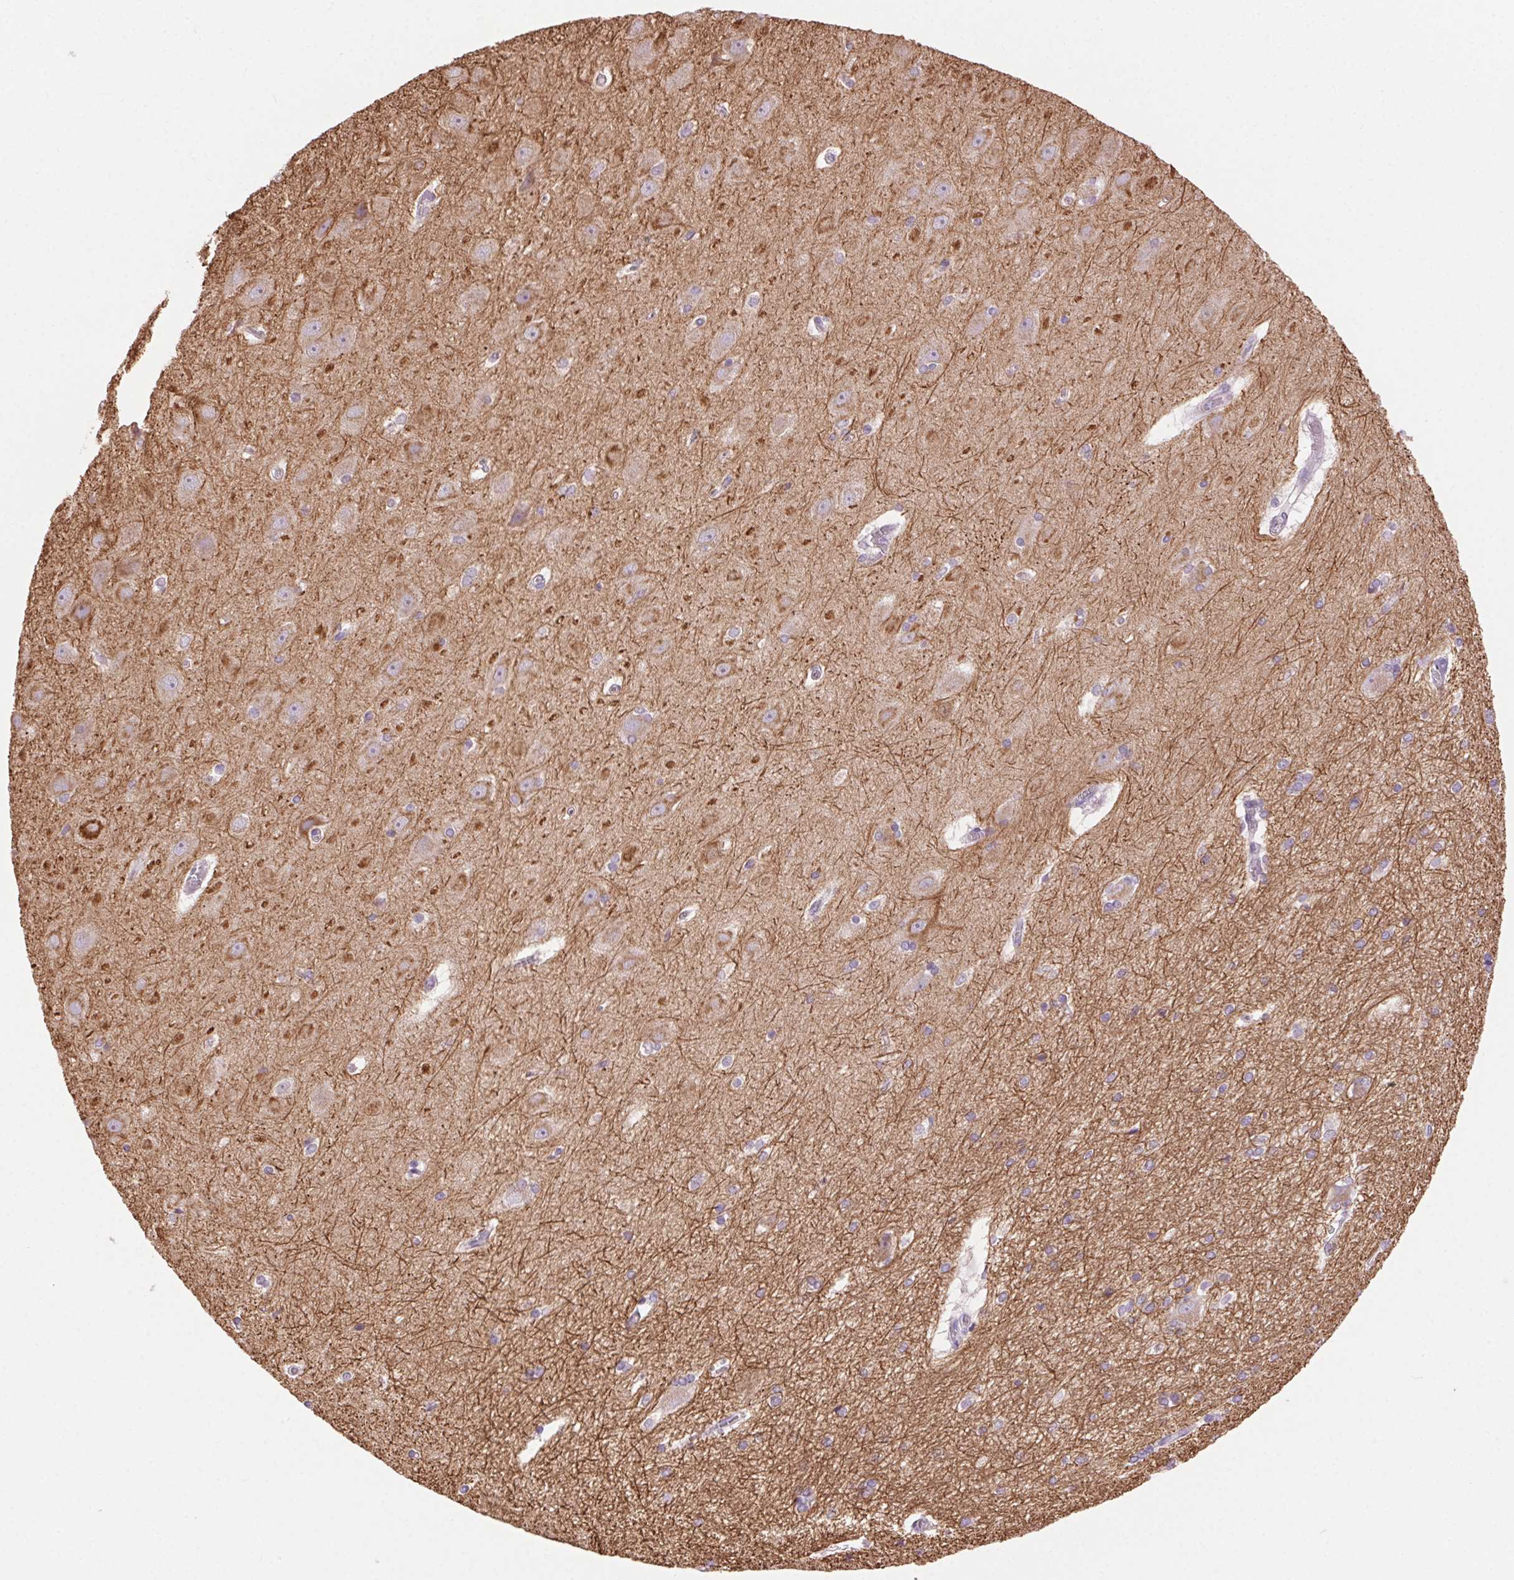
{"staining": {"intensity": "weak", "quantity": "<25%", "location": "cytoplasmic/membranous"}, "tissue": "hippocampus", "cell_type": "Glial cells", "image_type": "normal", "snomed": [{"axis": "morphology", "description": "Normal tissue, NOS"}, {"axis": "topography", "description": "Cerebral cortex"}, {"axis": "topography", "description": "Hippocampus"}], "caption": "IHC of benign human hippocampus shows no staining in glial cells.", "gene": "SYT11", "patient": {"sex": "female", "age": 19}}